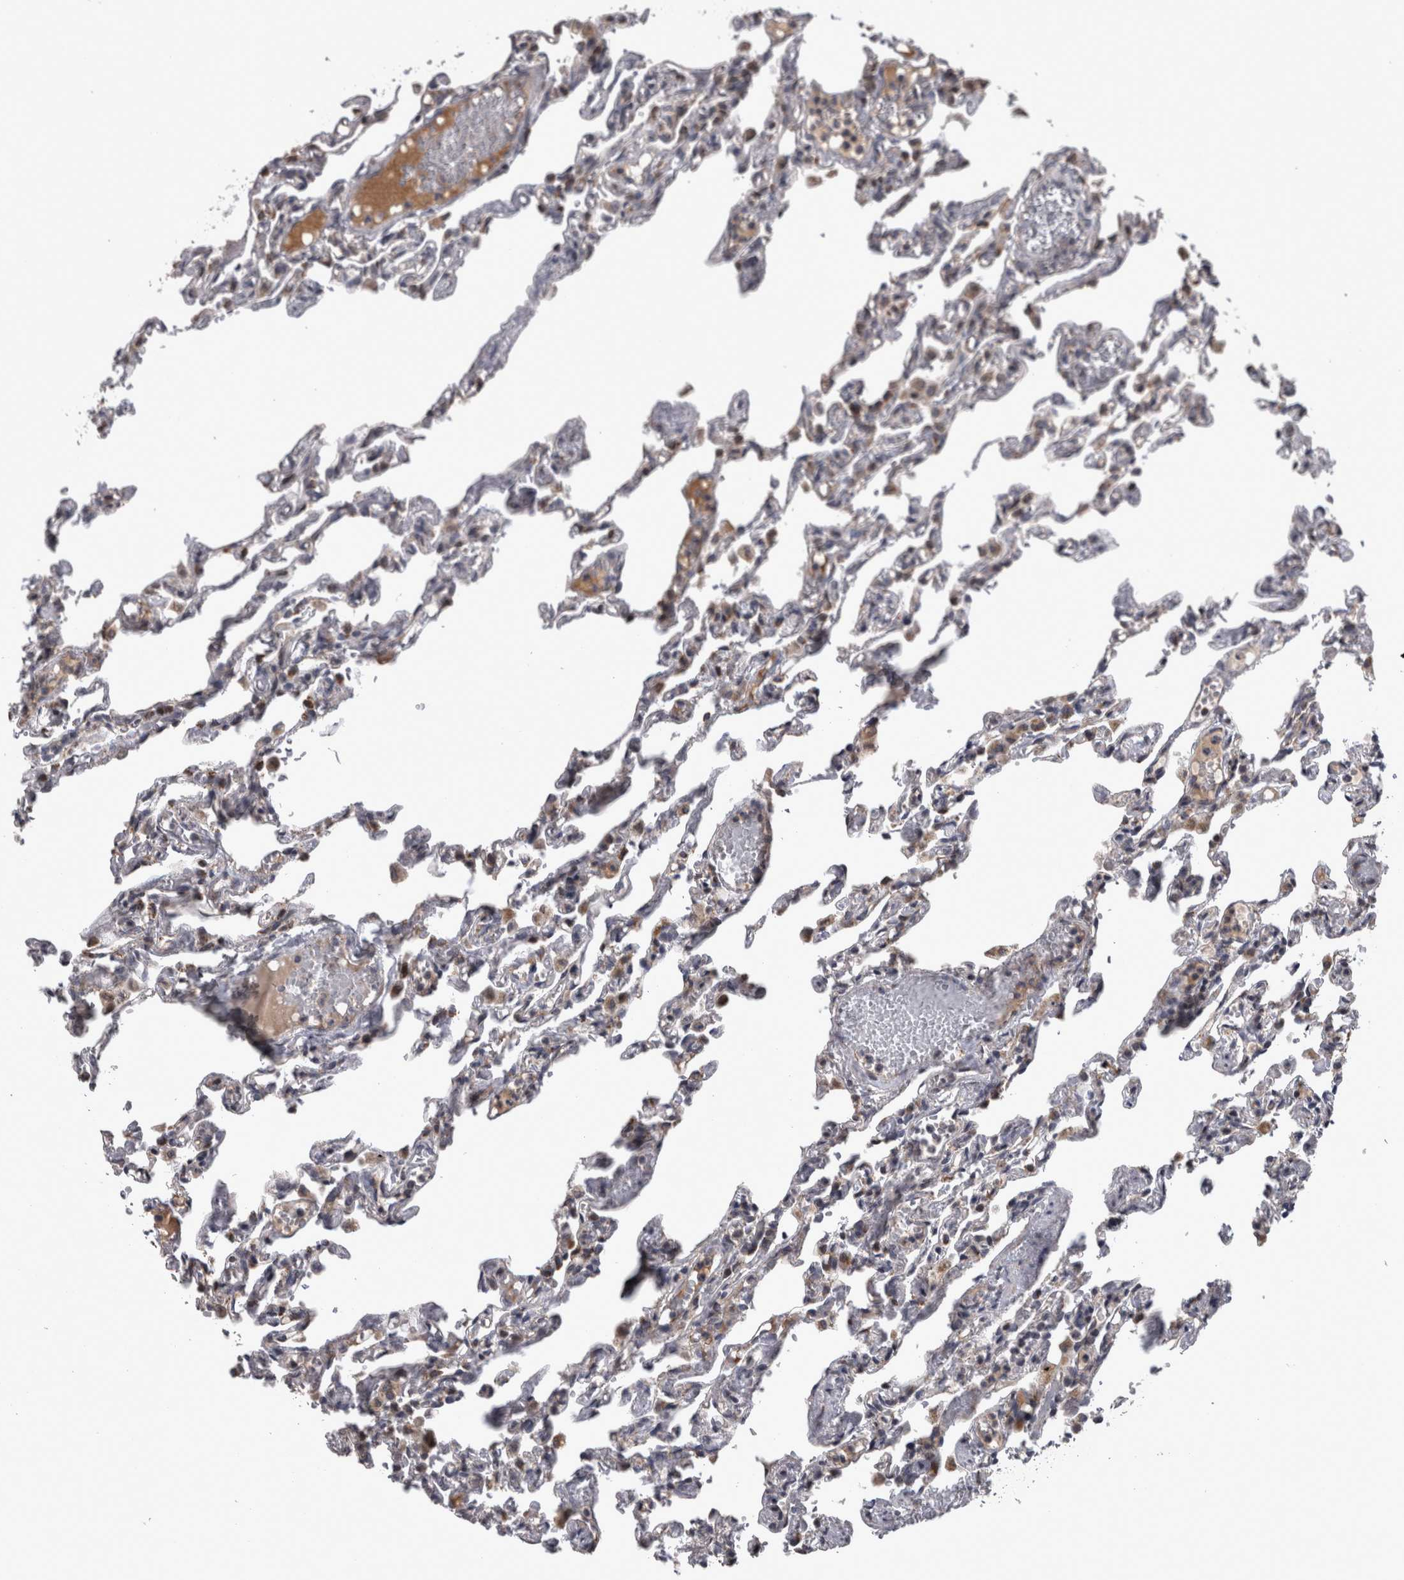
{"staining": {"intensity": "weak", "quantity": "25%-75%", "location": "cytoplasmic/membranous"}, "tissue": "lung", "cell_type": "Alveolar cells", "image_type": "normal", "snomed": [{"axis": "morphology", "description": "Normal tissue, NOS"}, {"axis": "topography", "description": "Lung"}], "caption": "Immunohistochemical staining of benign human lung displays weak cytoplasmic/membranous protein positivity in about 25%-75% of alveolar cells. Nuclei are stained in blue.", "gene": "DBT", "patient": {"sex": "male", "age": 21}}